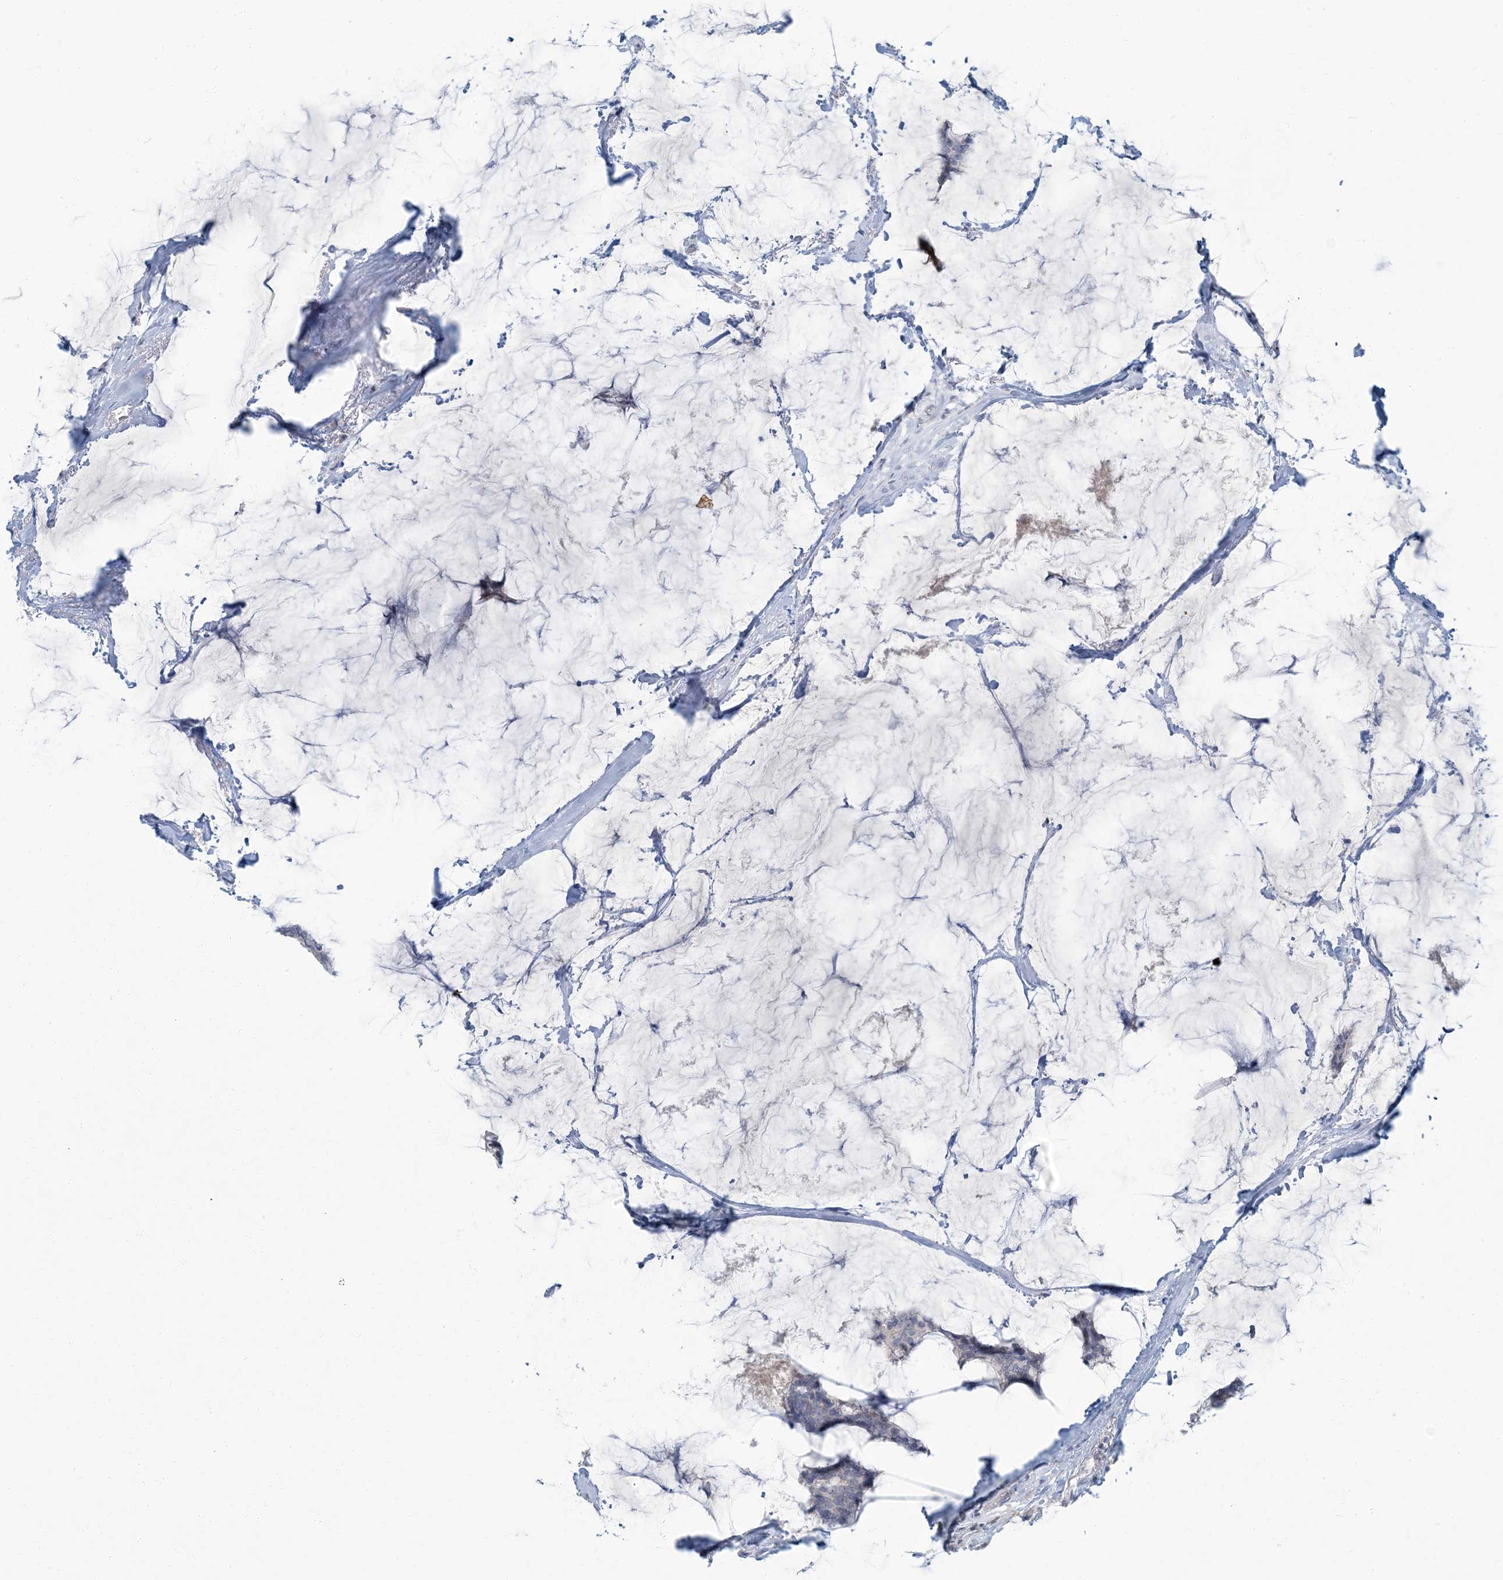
{"staining": {"intensity": "negative", "quantity": "none", "location": "none"}, "tissue": "breast cancer", "cell_type": "Tumor cells", "image_type": "cancer", "snomed": [{"axis": "morphology", "description": "Duct carcinoma"}, {"axis": "topography", "description": "Breast"}], "caption": "An image of breast cancer stained for a protein shows no brown staining in tumor cells.", "gene": "EPHA4", "patient": {"sex": "female", "age": 93}}